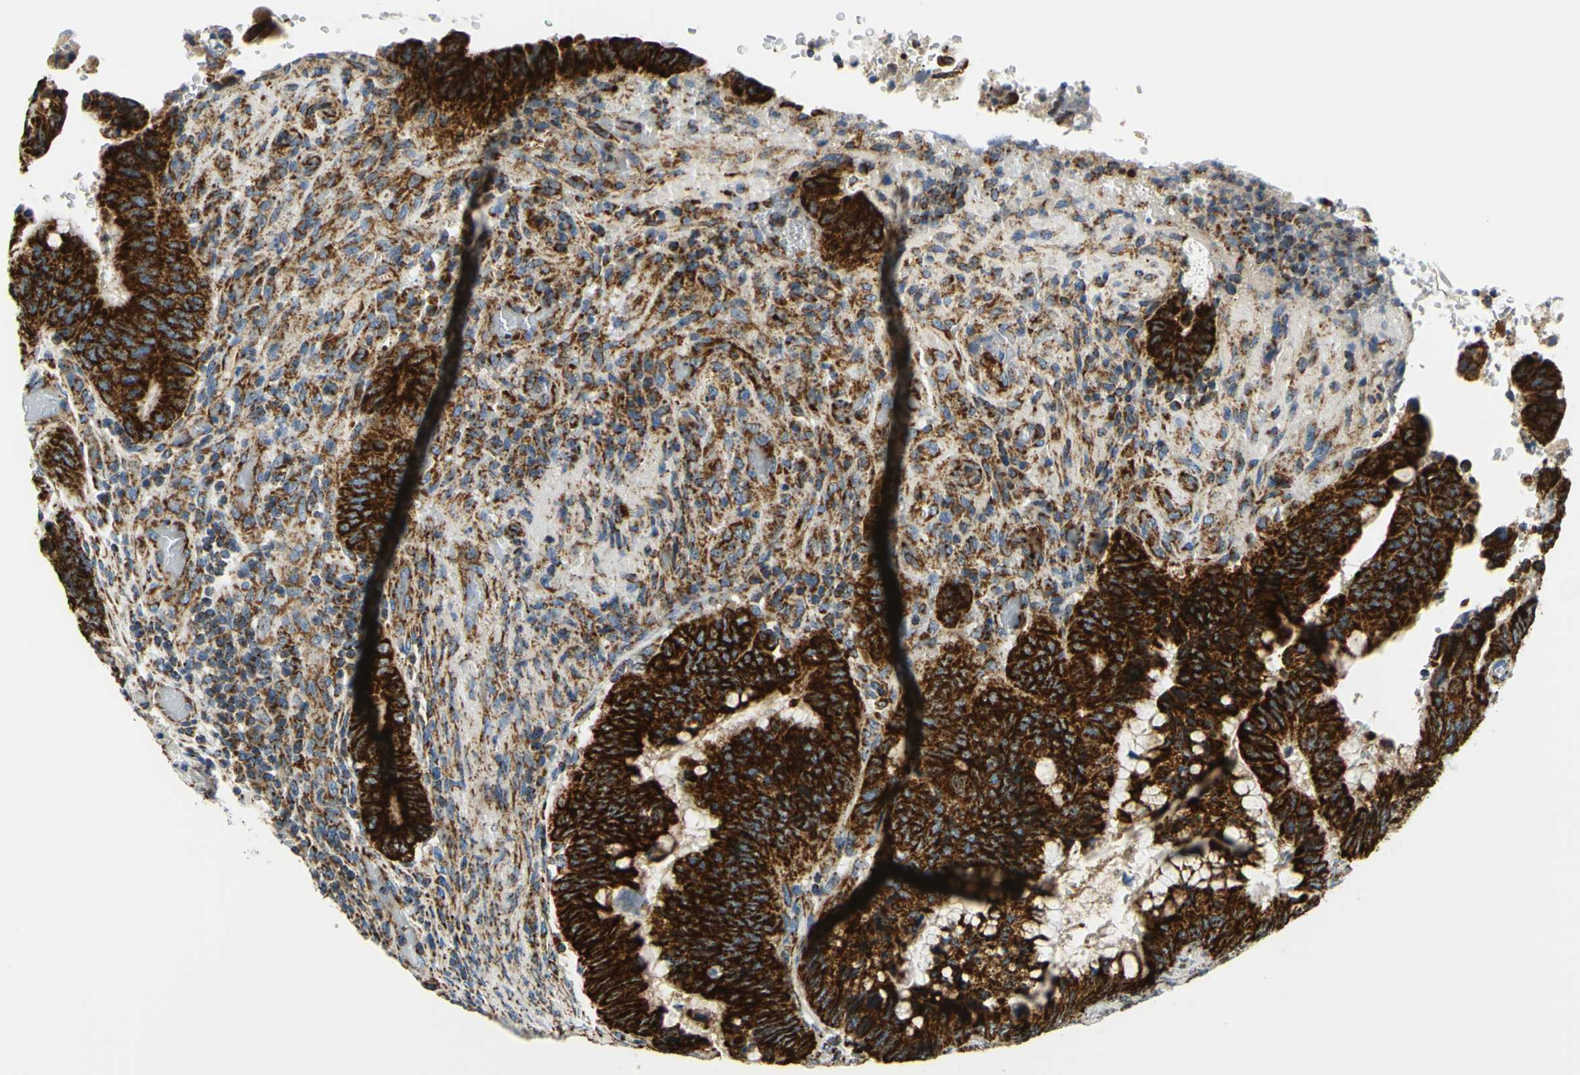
{"staining": {"intensity": "strong", "quantity": ">75%", "location": "cytoplasmic/membranous"}, "tissue": "colorectal cancer", "cell_type": "Tumor cells", "image_type": "cancer", "snomed": [{"axis": "morphology", "description": "Normal tissue, NOS"}, {"axis": "morphology", "description": "Adenocarcinoma, NOS"}, {"axis": "topography", "description": "Rectum"}, {"axis": "topography", "description": "Peripheral nerve tissue"}], "caption": "Colorectal cancer (adenocarcinoma) tissue reveals strong cytoplasmic/membranous positivity in approximately >75% of tumor cells", "gene": "MAVS", "patient": {"sex": "male", "age": 92}}